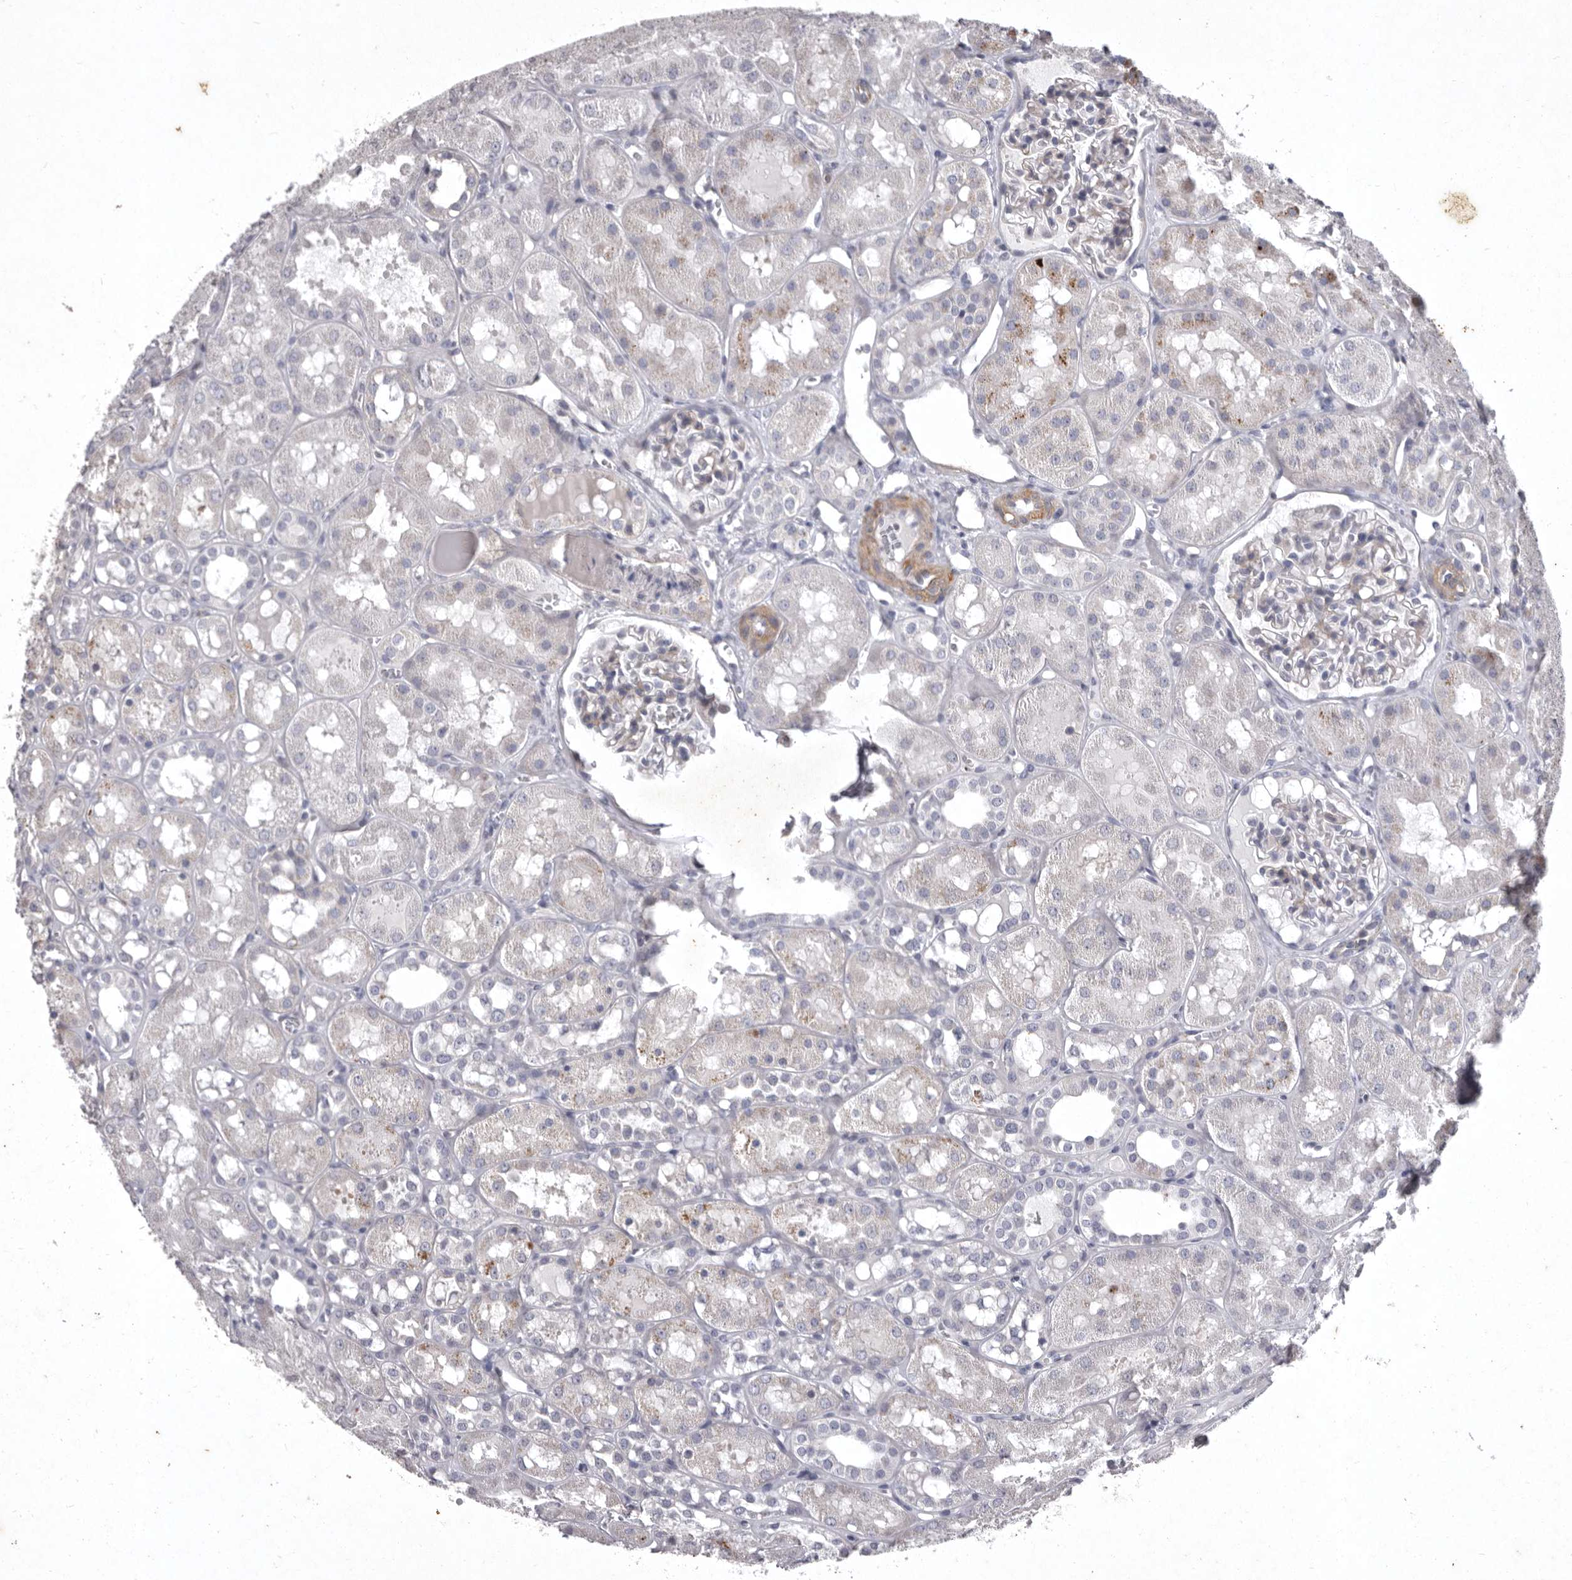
{"staining": {"intensity": "weak", "quantity": "<25%", "location": "cytoplasmic/membranous"}, "tissue": "kidney", "cell_type": "Cells in glomeruli", "image_type": "normal", "snomed": [{"axis": "morphology", "description": "Normal tissue, NOS"}, {"axis": "topography", "description": "Kidney"}], "caption": "Immunohistochemistry micrograph of normal kidney: kidney stained with DAB reveals no significant protein staining in cells in glomeruli.", "gene": "NKAIN4", "patient": {"sex": "male", "age": 16}}